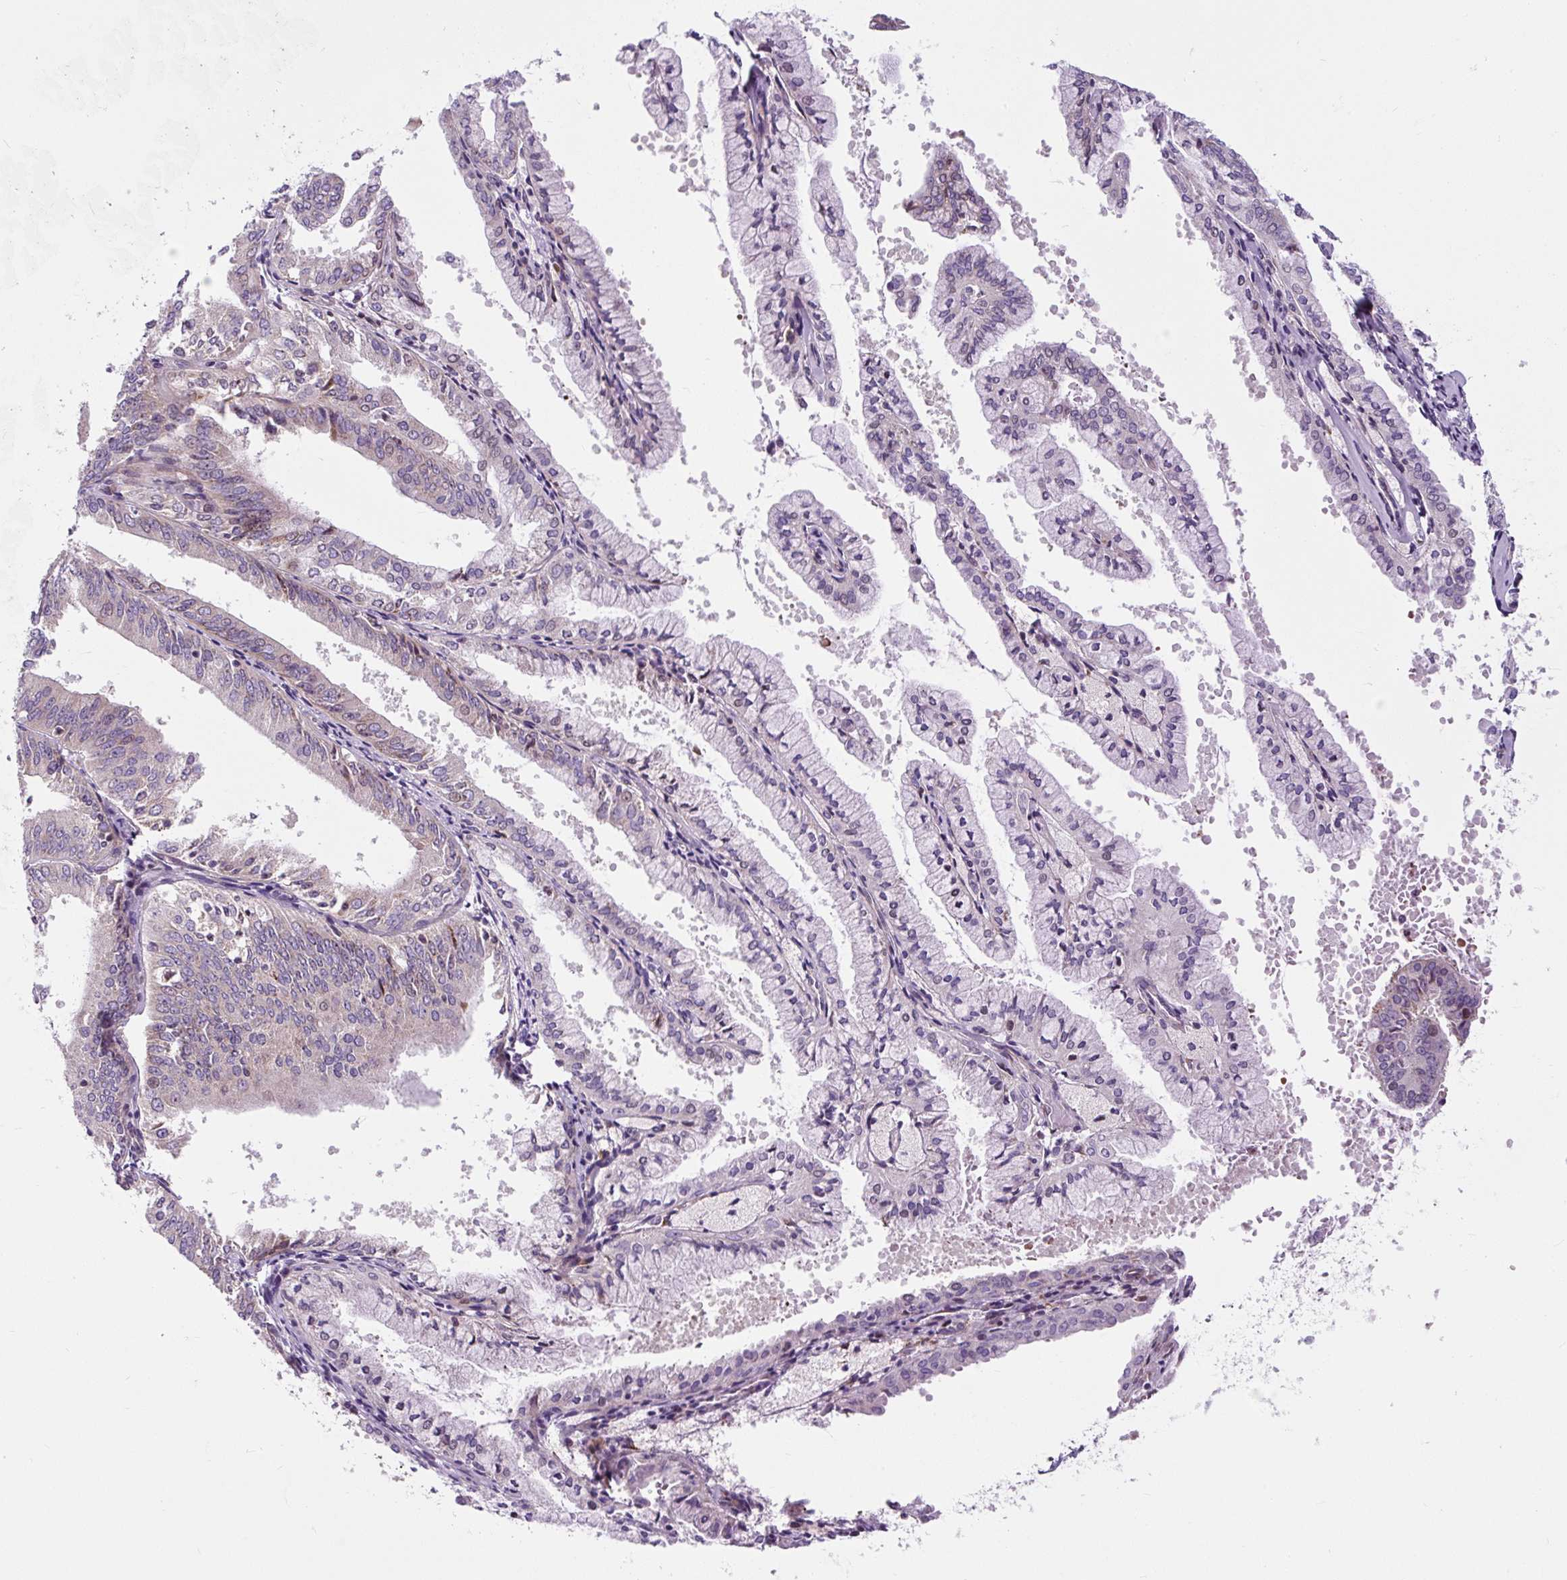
{"staining": {"intensity": "weak", "quantity": "<25%", "location": "cytoplasmic/membranous"}, "tissue": "endometrial cancer", "cell_type": "Tumor cells", "image_type": "cancer", "snomed": [{"axis": "morphology", "description": "Adenocarcinoma, NOS"}, {"axis": "topography", "description": "Endometrium"}], "caption": "This is an immunohistochemistry (IHC) micrograph of endometrial cancer (adenocarcinoma). There is no expression in tumor cells.", "gene": "CISD3", "patient": {"sex": "female", "age": 63}}